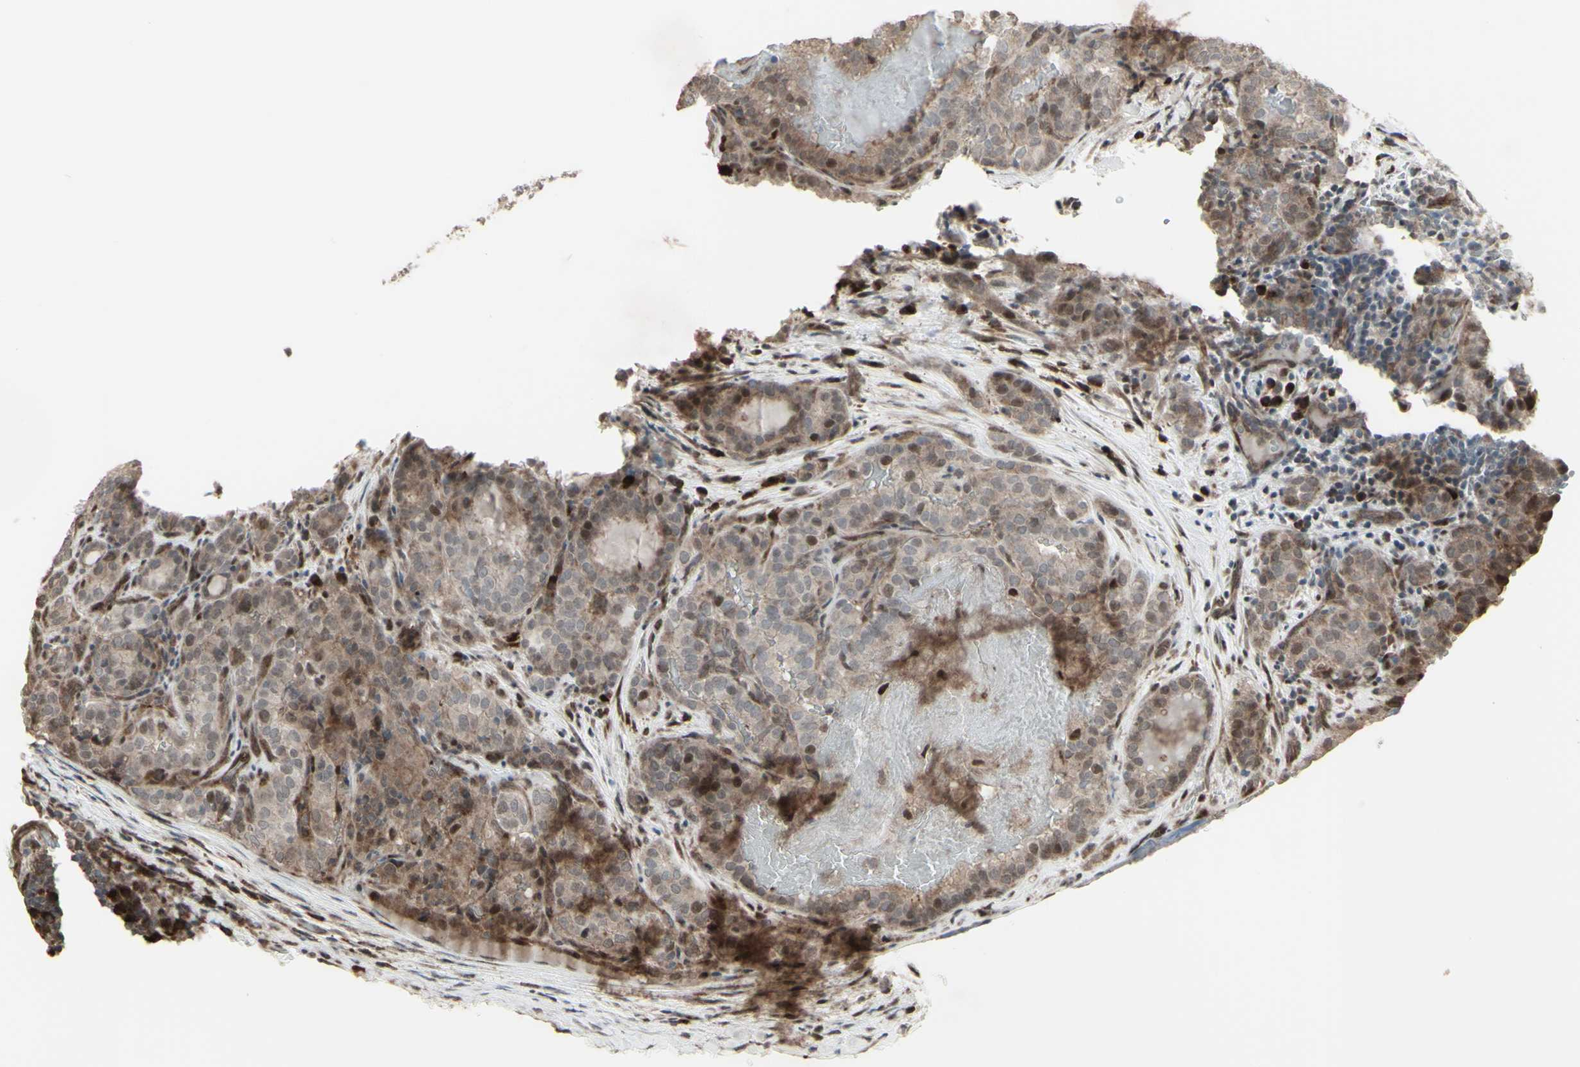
{"staining": {"intensity": "weak", "quantity": ">75%", "location": "cytoplasmic/membranous"}, "tissue": "thyroid cancer", "cell_type": "Tumor cells", "image_type": "cancer", "snomed": [{"axis": "morphology", "description": "Normal tissue, NOS"}, {"axis": "morphology", "description": "Papillary adenocarcinoma, NOS"}, {"axis": "topography", "description": "Thyroid gland"}], "caption": "Weak cytoplasmic/membranous staining for a protein is seen in about >75% of tumor cells of thyroid cancer using IHC.", "gene": "CD33", "patient": {"sex": "female", "age": 30}}